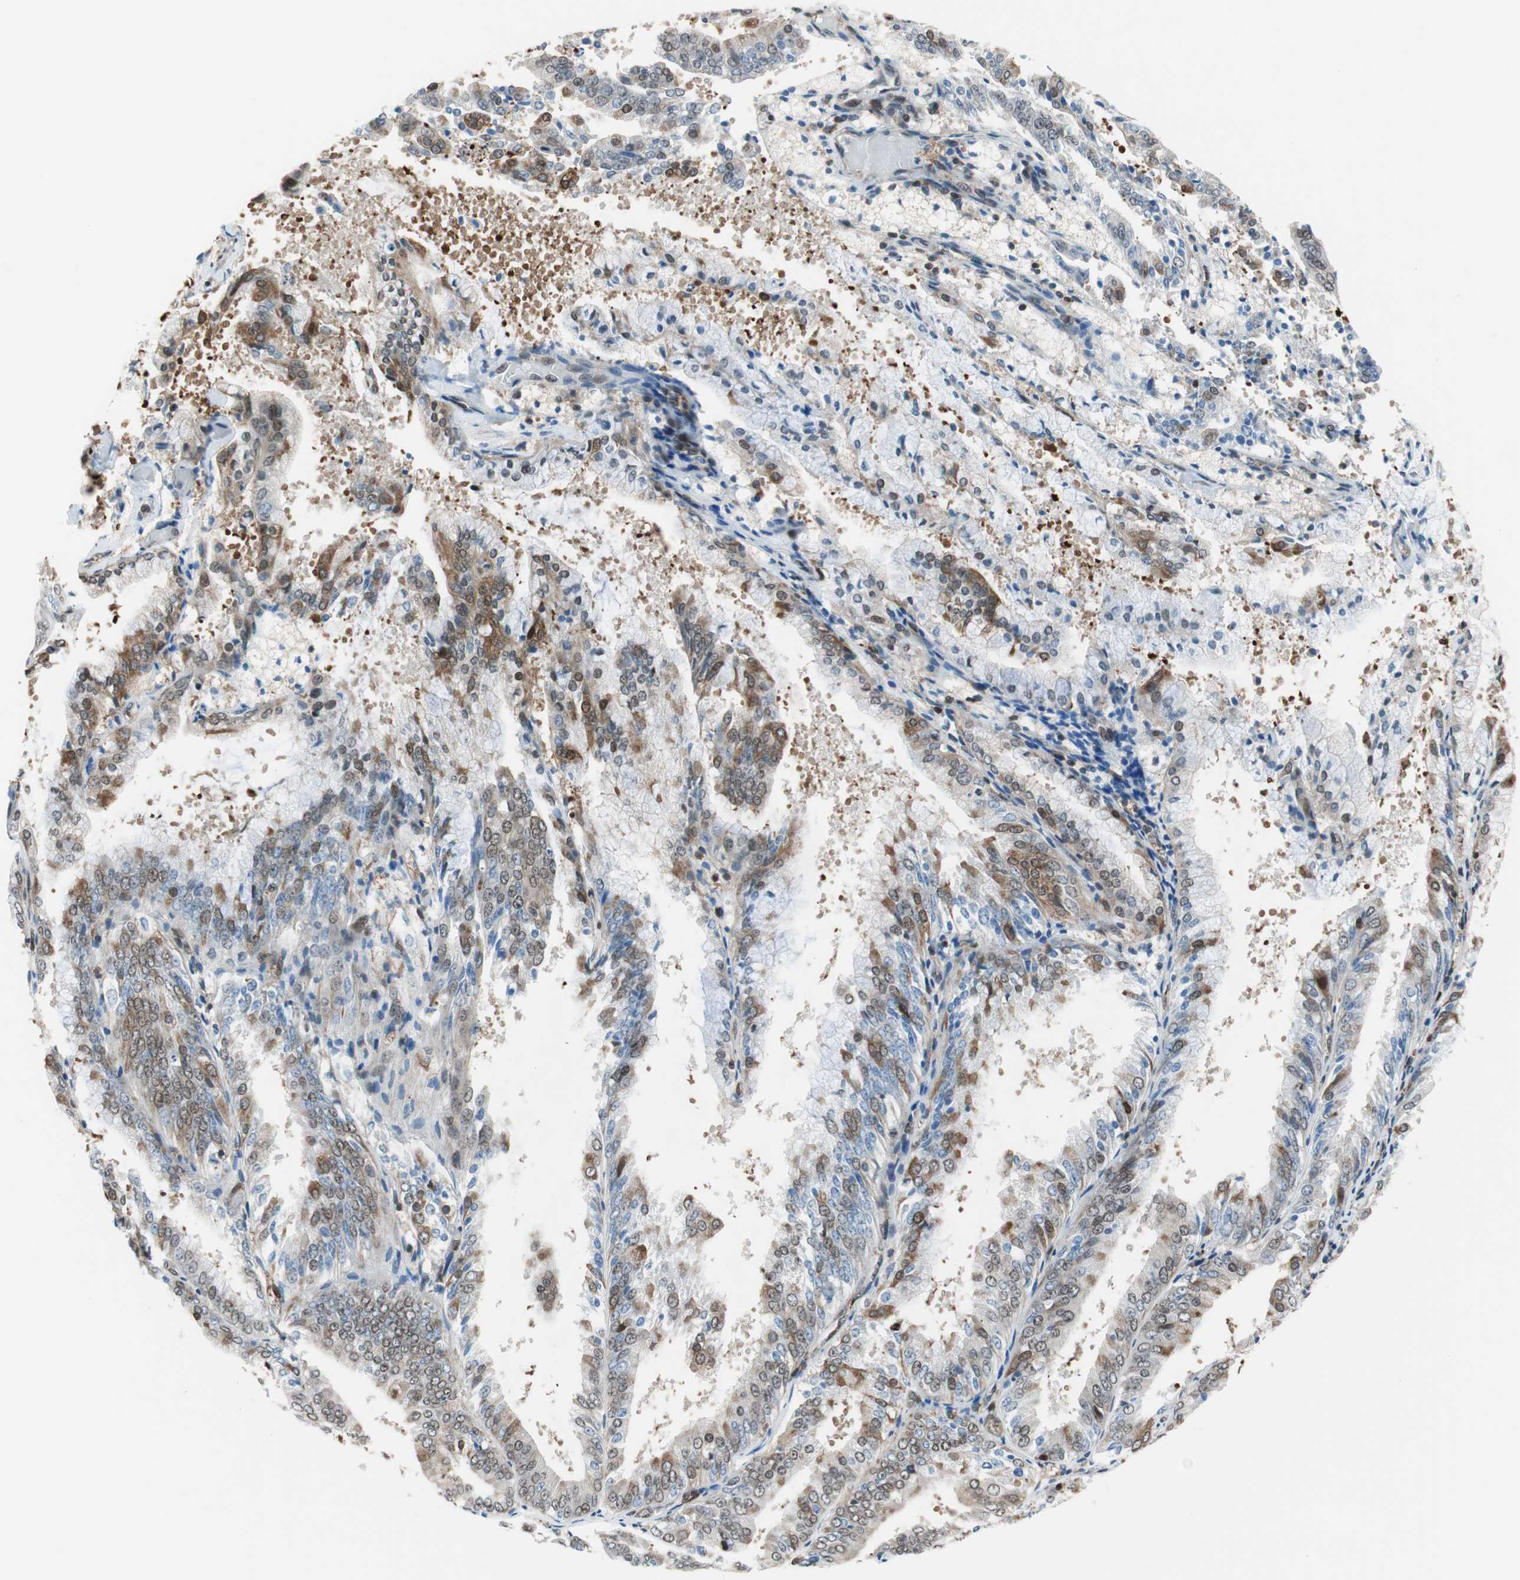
{"staining": {"intensity": "moderate", "quantity": "<25%", "location": "cytoplasmic/membranous"}, "tissue": "endometrial cancer", "cell_type": "Tumor cells", "image_type": "cancer", "snomed": [{"axis": "morphology", "description": "Adenocarcinoma, NOS"}, {"axis": "topography", "description": "Endometrium"}], "caption": "Tumor cells demonstrate low levels of moderate cytoplasmic/membranous staining in about <25% of cells in human endometrial adenocarcinoma. (DAB IHC, brown staining for protein, blue staining for nuclei).", "gene": "ZNF512B", "patient": {"sex": "female", "age": 63}}